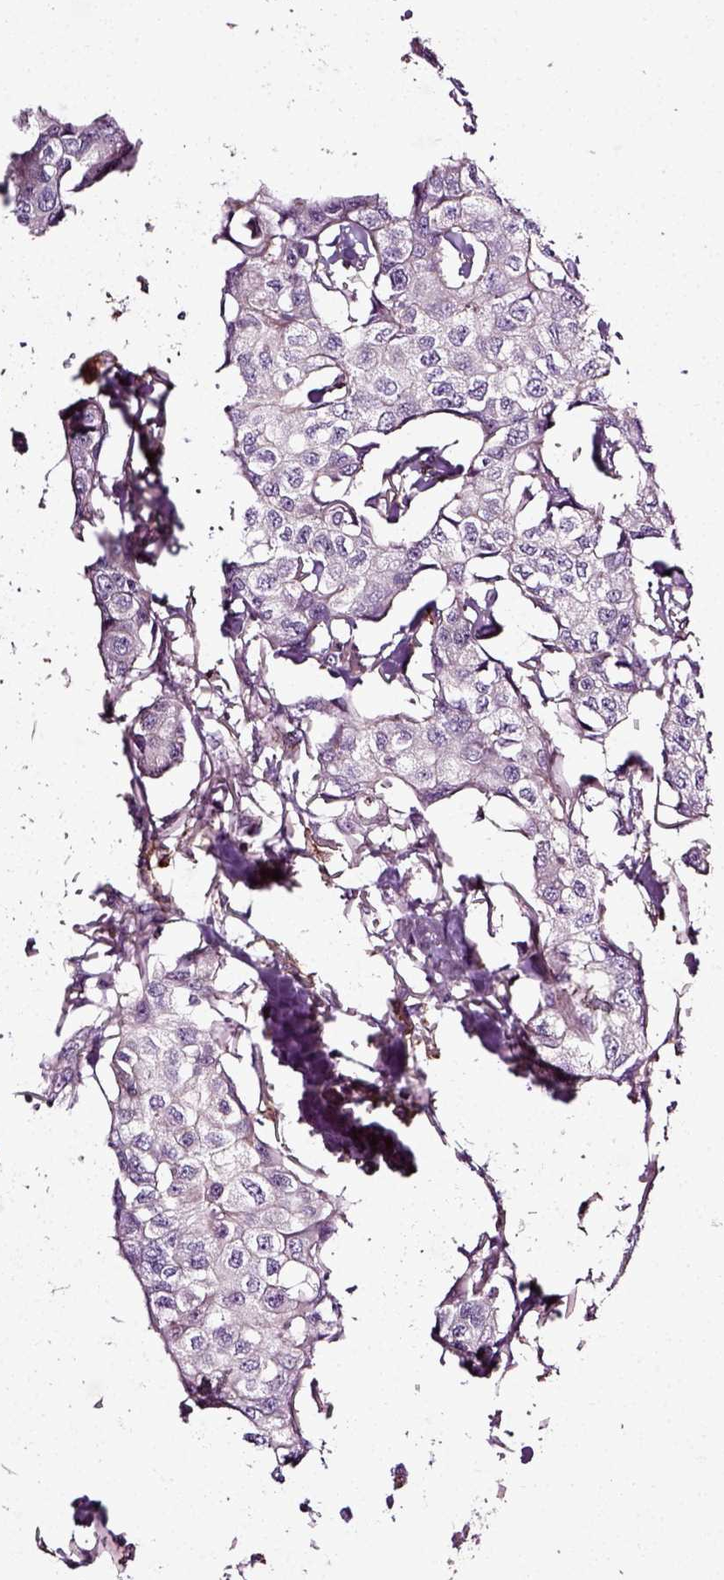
{"staining": {"intensity": "negative", "quantity": "none", "location": "none"}, "tissue": "breast cancer", "cell_type": "Tumor cells", "image_type": "cancer", "snomed": [{"axis": "morphology", "description": "Duct carcinoma"}, {"axis": "topography", "description": "Breast"}], "caption": "Image shows no significant protein staining in tumor cells of breast intraductal carcinoma.", "gene": "RHOF", "patient": {"sex": "female", "age": 80}}